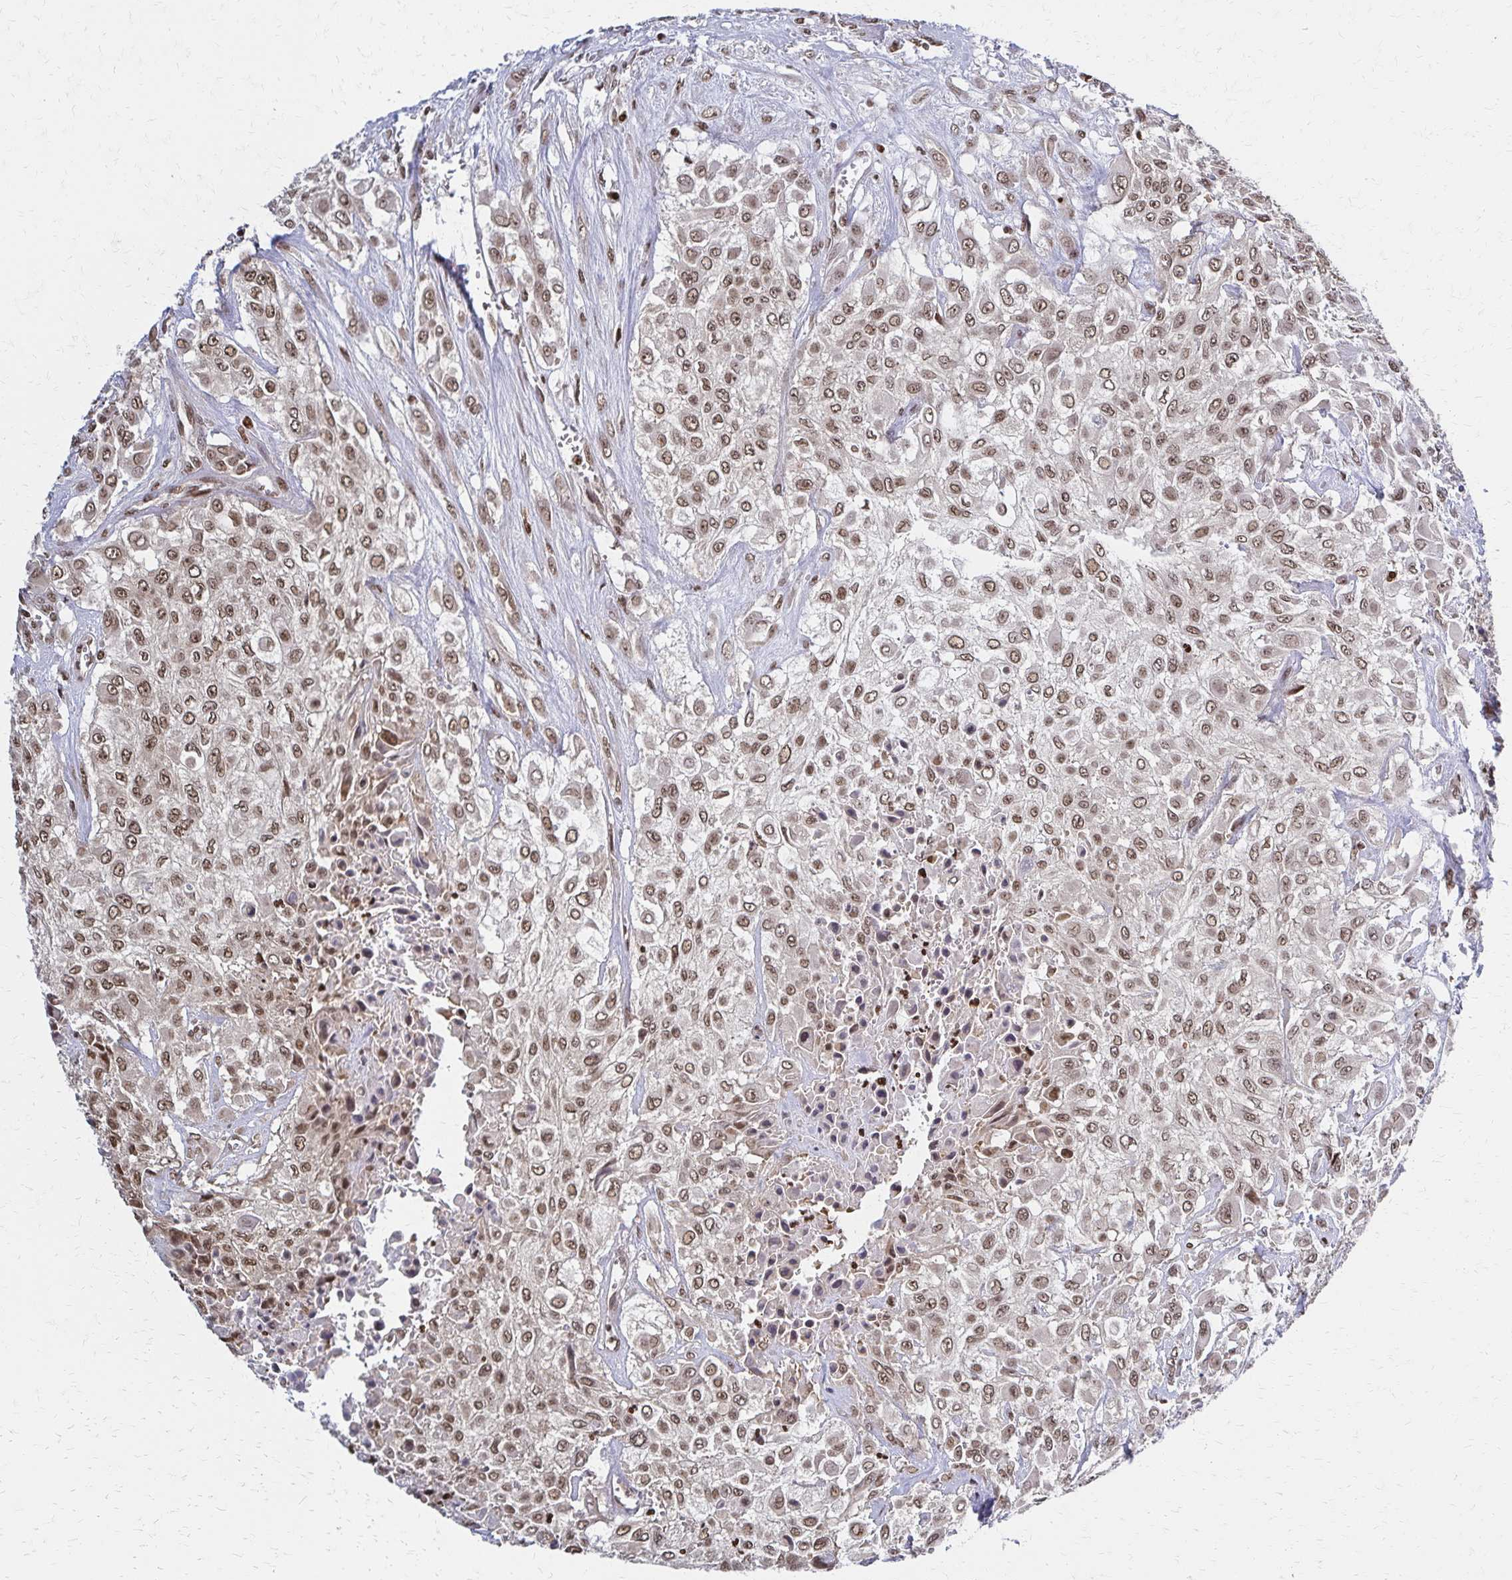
{"staining": {"intensity": "moderate", "quantity": ">75%", "location": "nuclear"}, "tissue": "urothelial cancer", "cell_type": "Tumor cells", "image_type": "cancer", "snomed": [{"axis": "morphology", "description": "Urothelial carcinoma, High grade"}, {"axis": "topography", "description": "Urinary bladder"}], "caption": "Tumor cells reveal moderate nuclear staining in approximately >75% of cells in urothelial carcinoma (high-grade).", "gene": "HOXA9", "patient": {"sex": "male", "age": 57}}